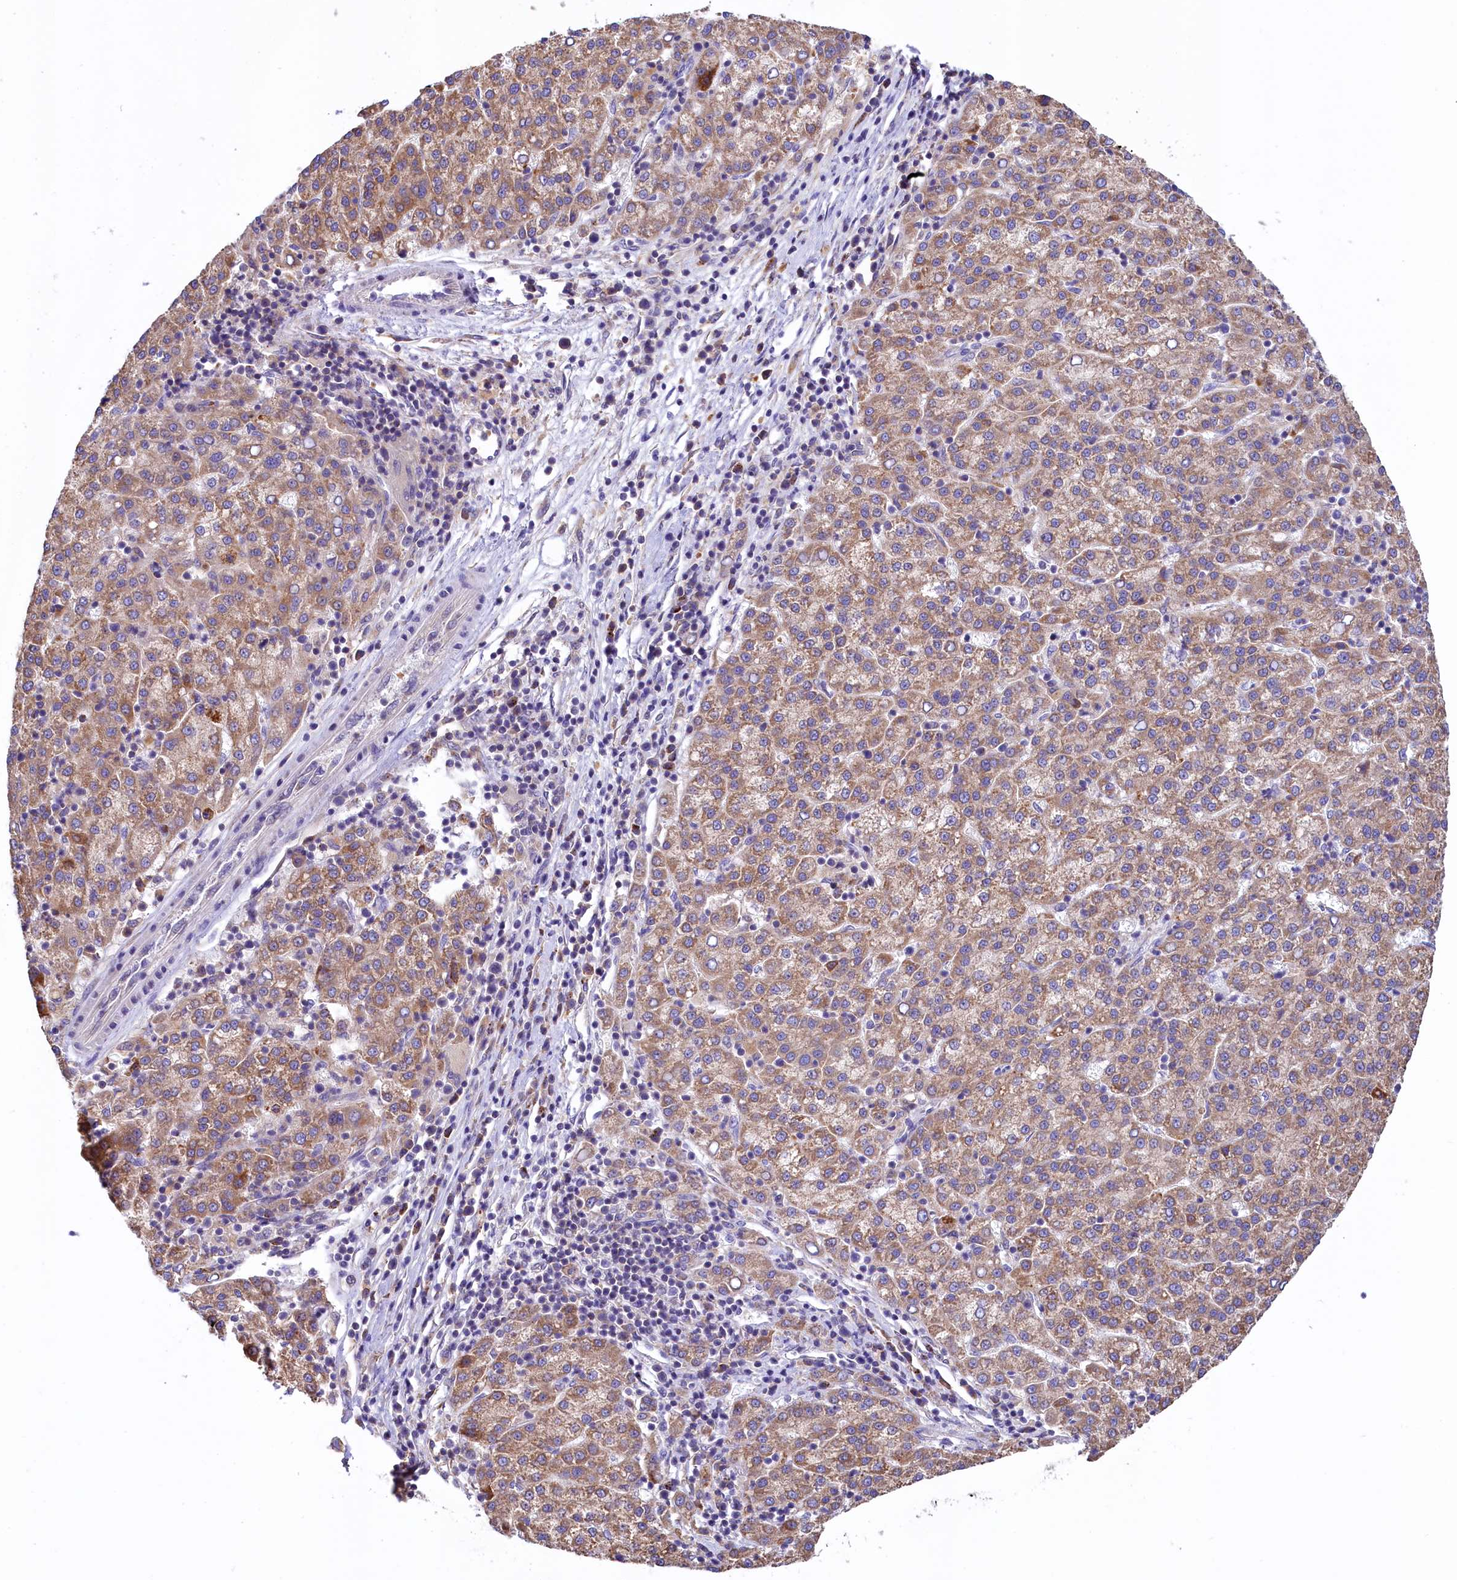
{"staining": {"intensity": "weak", "quantity": ">75%", "location": "cytoplasmic/membranous"}, "tissue": "liver cancer", "cell_type": "Tumor cells", "image_type": "cancer", "snomed": [{"axis": "morphology", "description": "Carcinoma, Hepatocellular, NOS"}, {"axis": "topography", "description": "Liver"}], "caption": "Protein expression analysis of liver hepatocellular carcinoma exhibits weak cytoplasmic/membranous expression in approximately >75% of tumor cells. The staining was performed using DAB (3,3'-diaminobenzidine), with brown indicating positive protein expression. Nuclei are stained blue with hematoxylin.", "gene": "HPS6", "patient": {"sex": "female", "age": 58}}